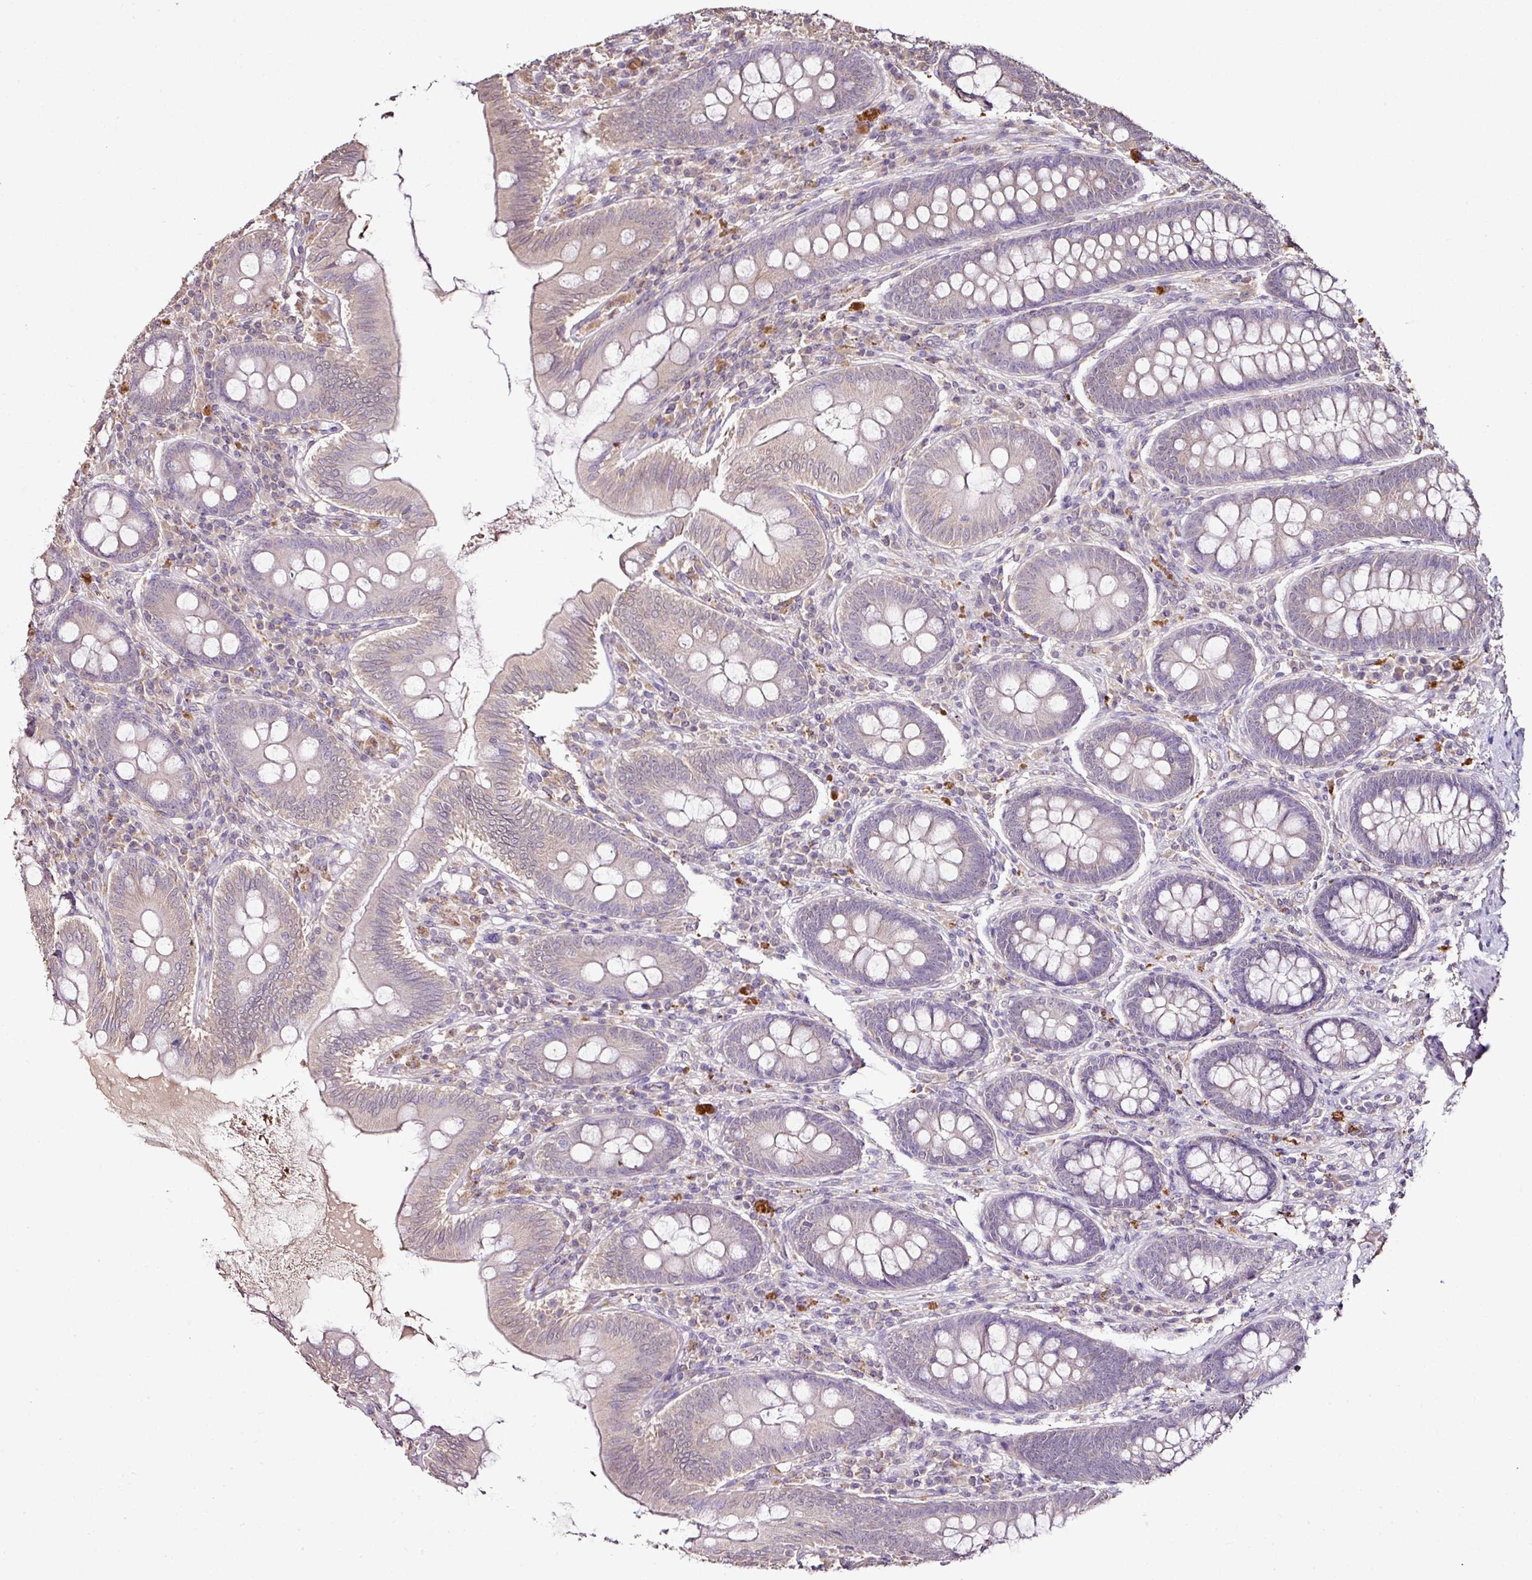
{"staining": {"intensity": "weak", "quantity": "<25%", "location": "cytoplasmic/membranous"}, "tissue": "appendix", "cell_type": "Glandular cells", "image_type": "normal", "snomed": [{"axis": "morphology", "description": "Normal tissue, NOS"}, {"axis": "topography", "description": "Appendix"}], "caption": "Immunohistochemical staining of normal appendix displays no significant expression in glandular cells.", "gene": "RPL38", "patient": {"sex": "male", "age": 71}}